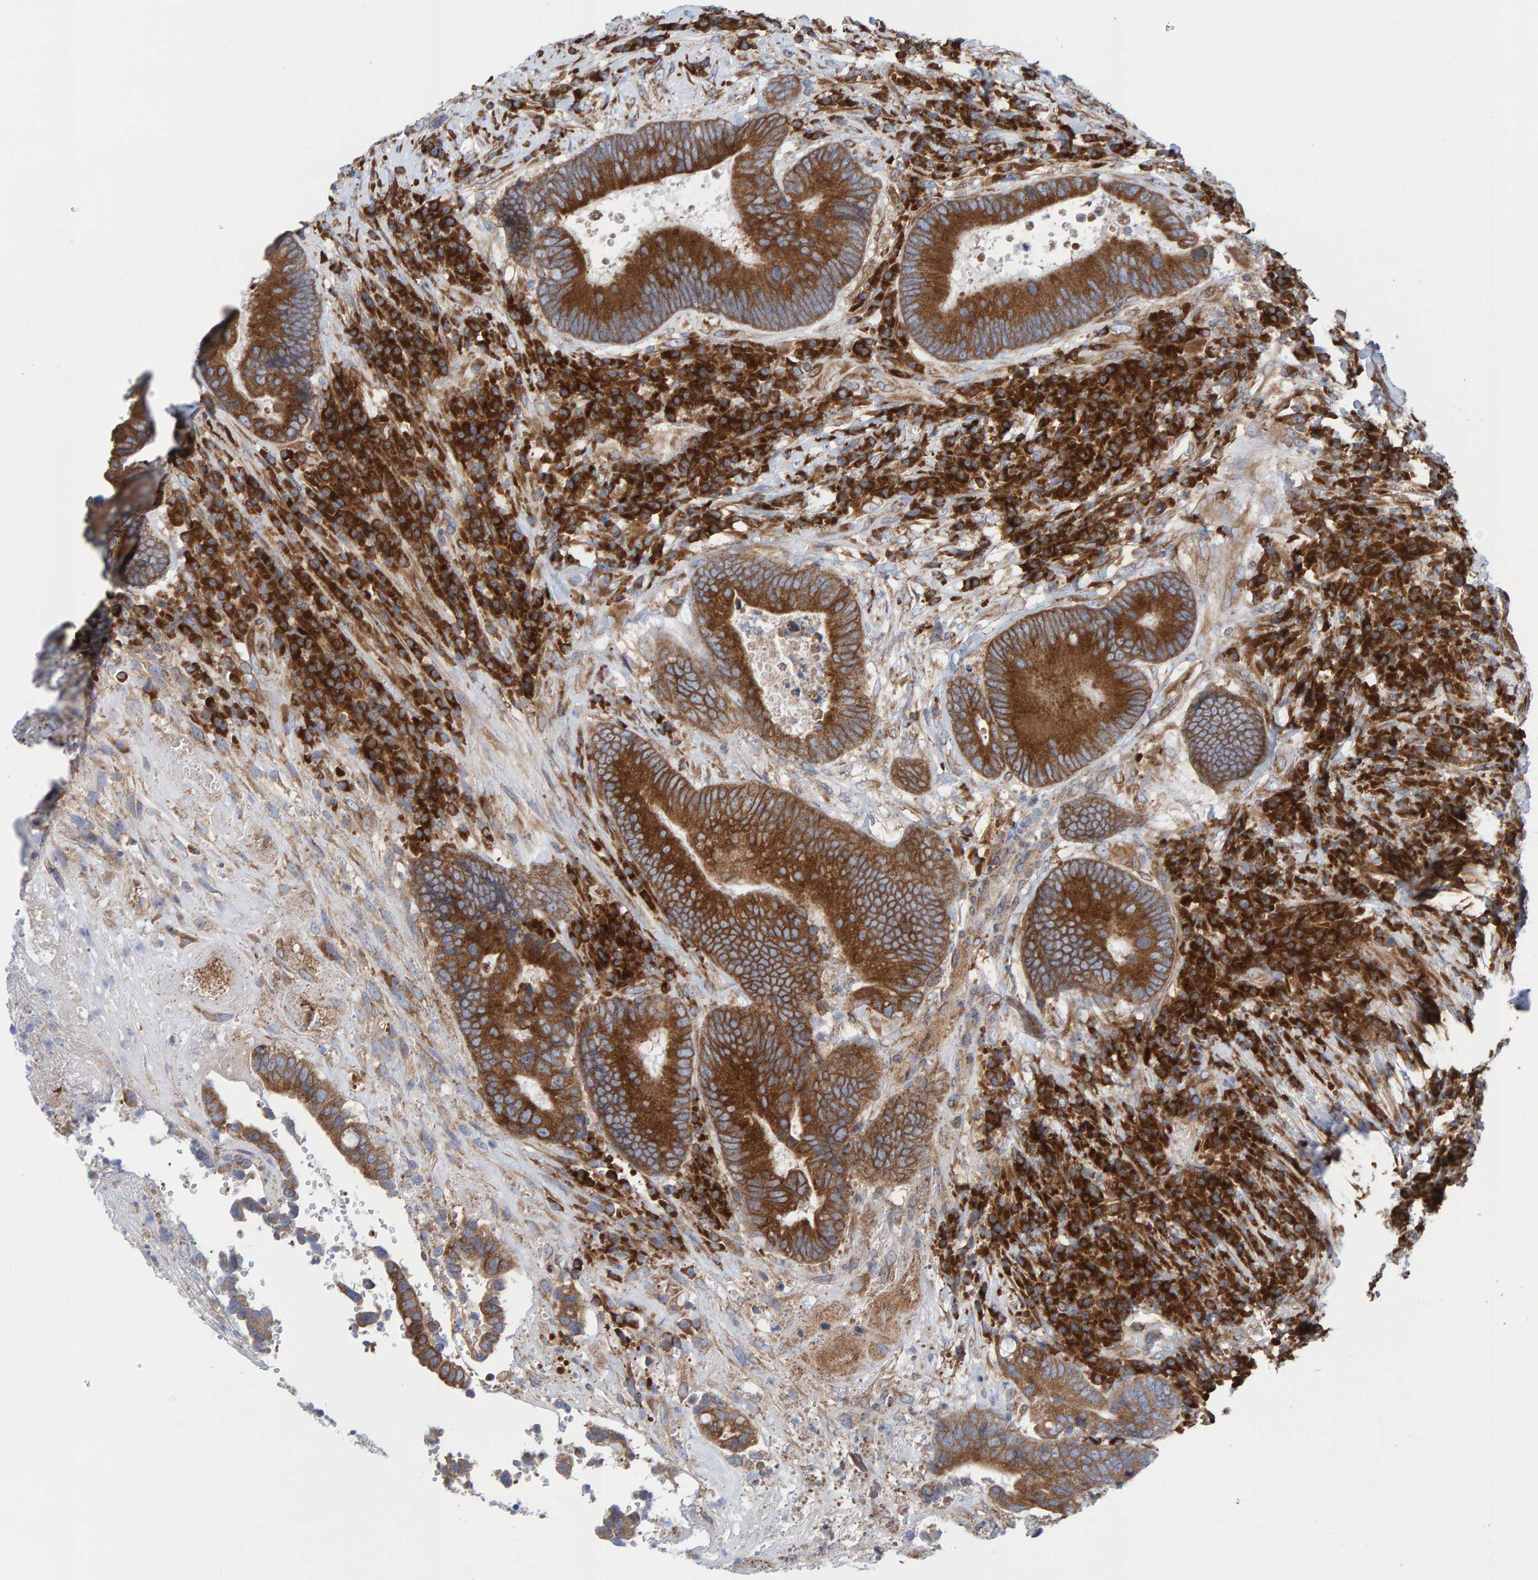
{"staining": {"intensity": "strong", "quantity": ">75%", "location": "cytoplasmic/membranous"}, "tissue": "colorectal cancer", "cell_type": "Tumor cells", "image_type": "cancer", "snomed": [{"axis": "morphology", "description": "Adenocarcinoma, NOS"}, {"axis": "topography", "description": "Rectum"}], "caption": "This image exhibits immunohistochemistry (IHC) staining of colorectal cancer, with high strong cytoplasmic/membranous positivity in approximately >75% of tumor cells.", "gene": "CDK5RAP3", "patient": {"sex": "female", "age": 89}}